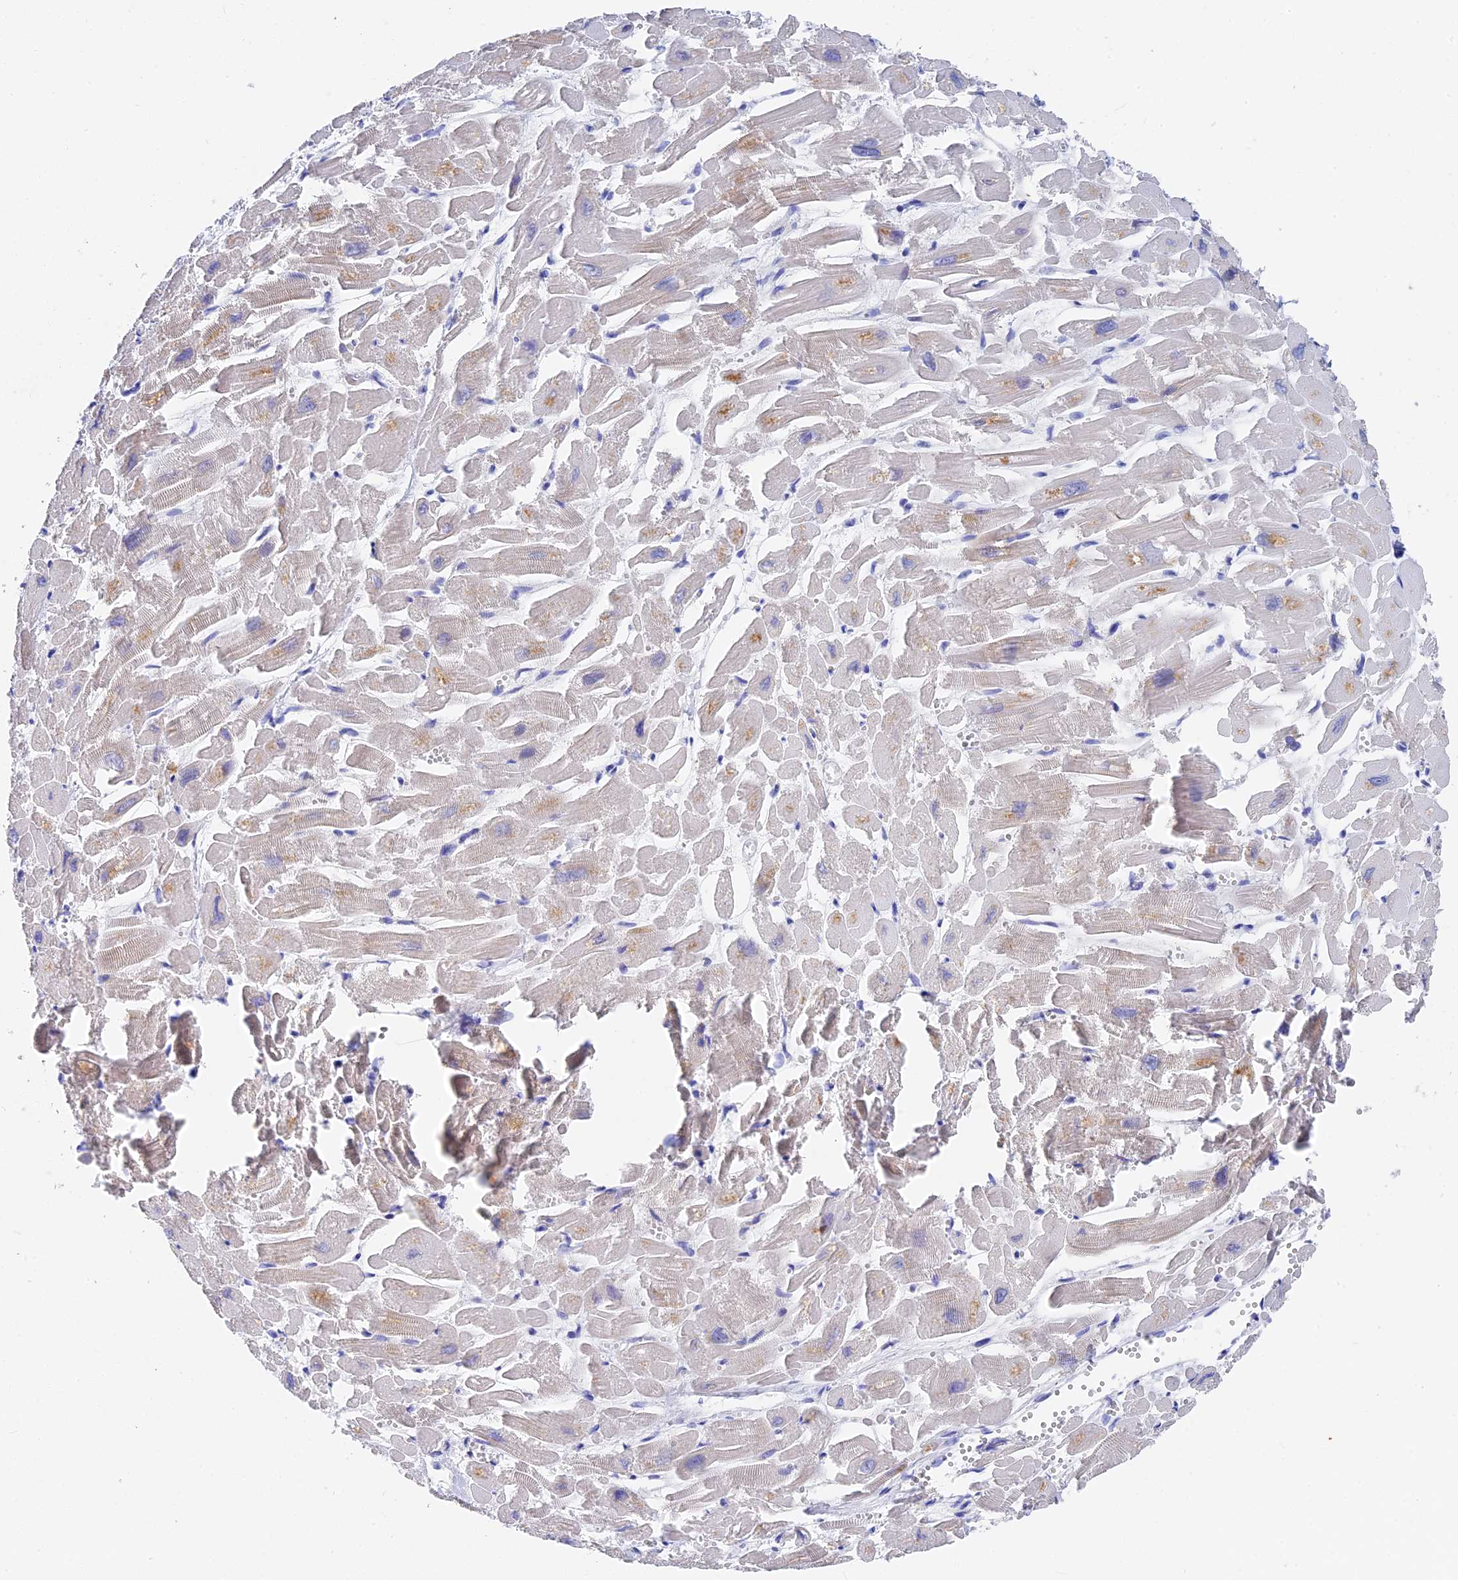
{"staining": {"intensity": "weak", "quantity": "<25%", "location": "cytoplasmic/membranous"}, "tissue": "heart muscle", "cell_type": "Cardiomyocytes", "image_type": "normal", "snomed": [{"axis": "morphology", "description": "Normal tissue, NOS"}, {"axis": "topography", "description": "Heart"}], "caption": "Cardiomyocytes show no significant protein staining in benign heart muscle.", "gene": "VPS33B", "patient": {"sex": "male", "age": 54}}